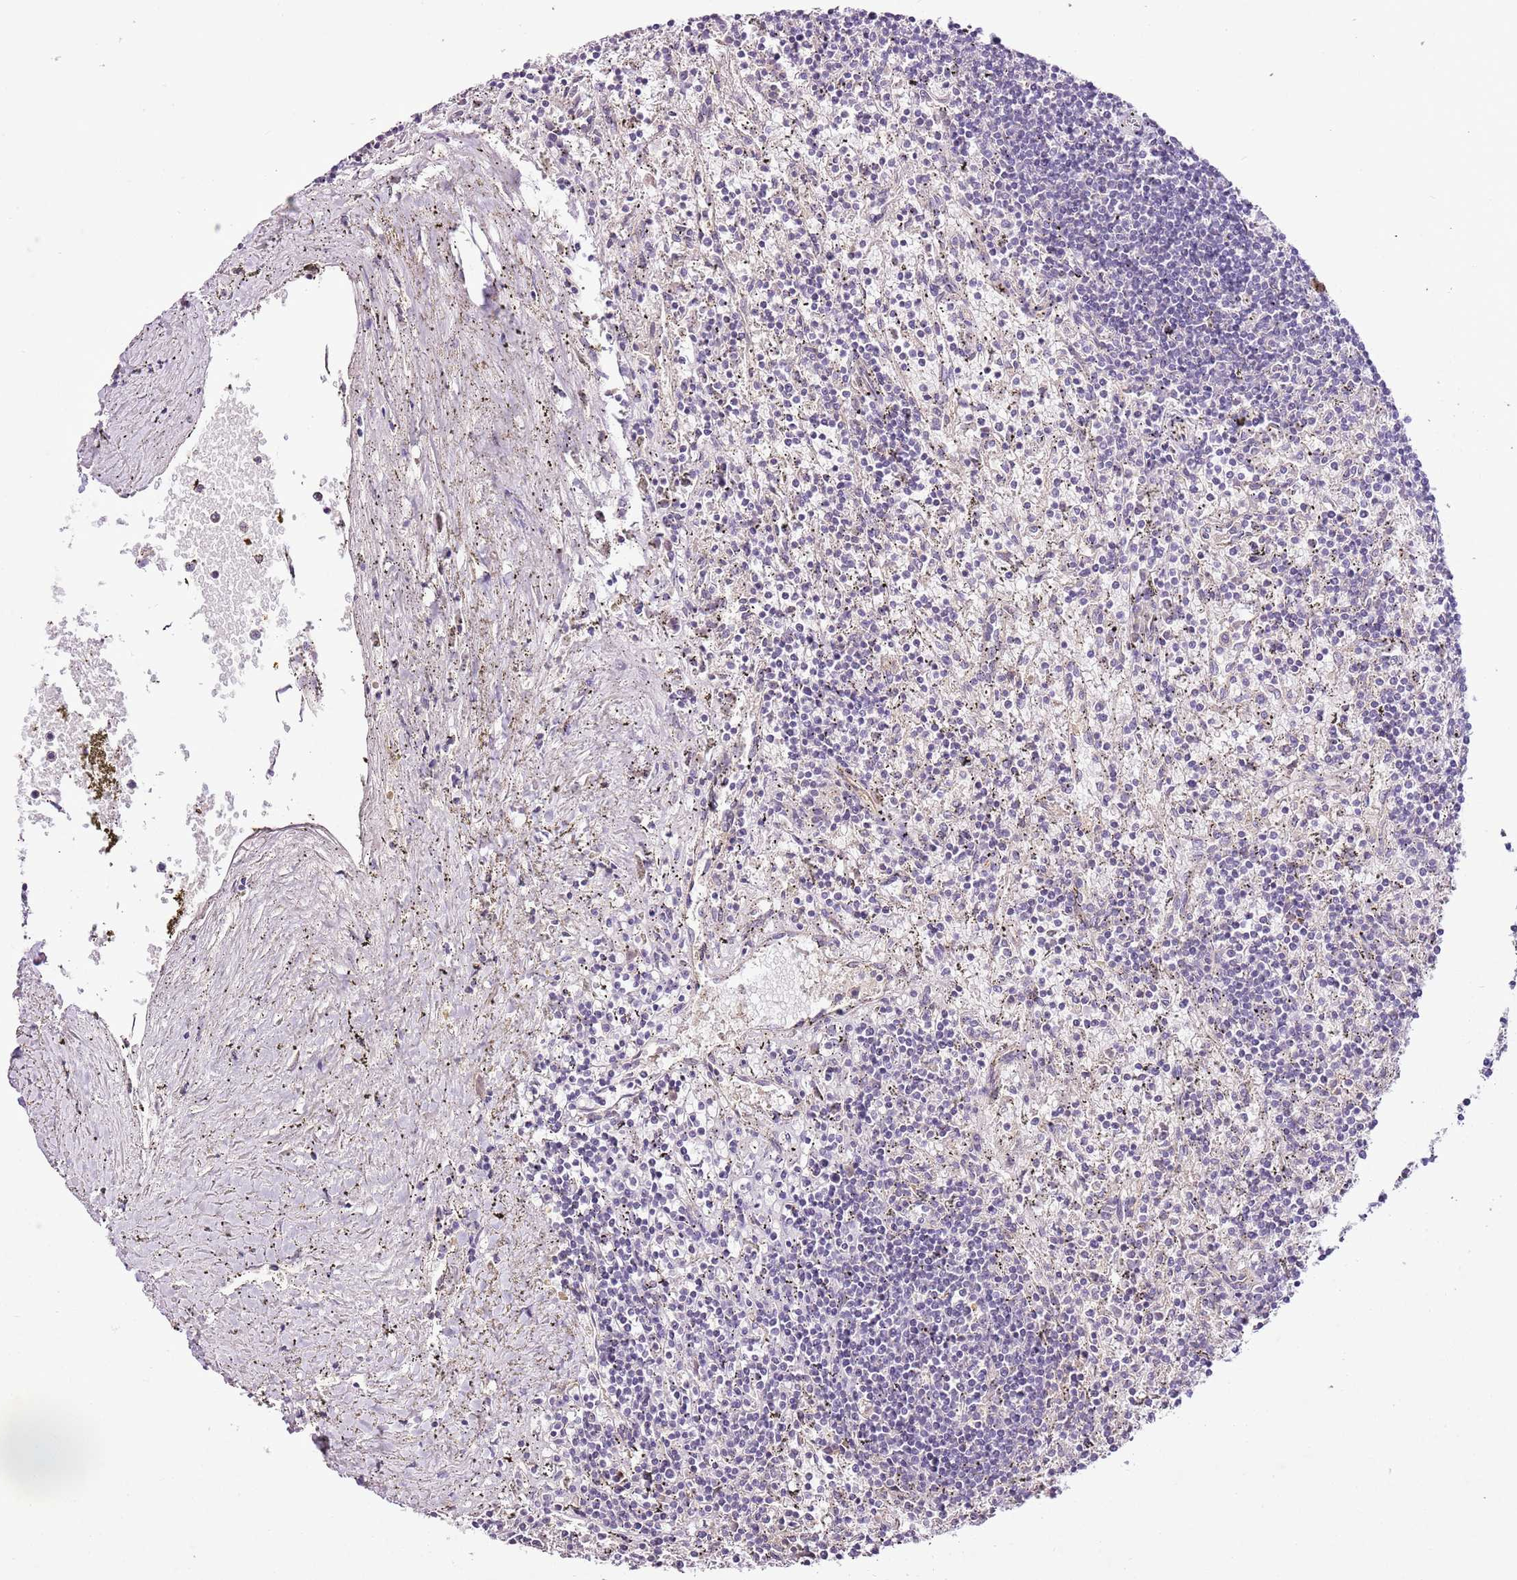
{"staining": {"intensity": "negative", "quantity": "none", "location": "none"}, "tissue": "lymphoma", "cell_type": "Tumor cells", "image_type": "cancer", "snomed": [{"axis": "morphology", "description": "Malignant lymphoma, non-Hodgkin's type, Low grade"}, {"axis": "topography", "description": "Spleen"}], "caption": "High power microscopy photomicrograph of an IHC micrograph of lymphoma, revealing no significant positivity in tumor cells.", "gene": "CMKLR1", "patient": {"sex": "male", "age": 76}}